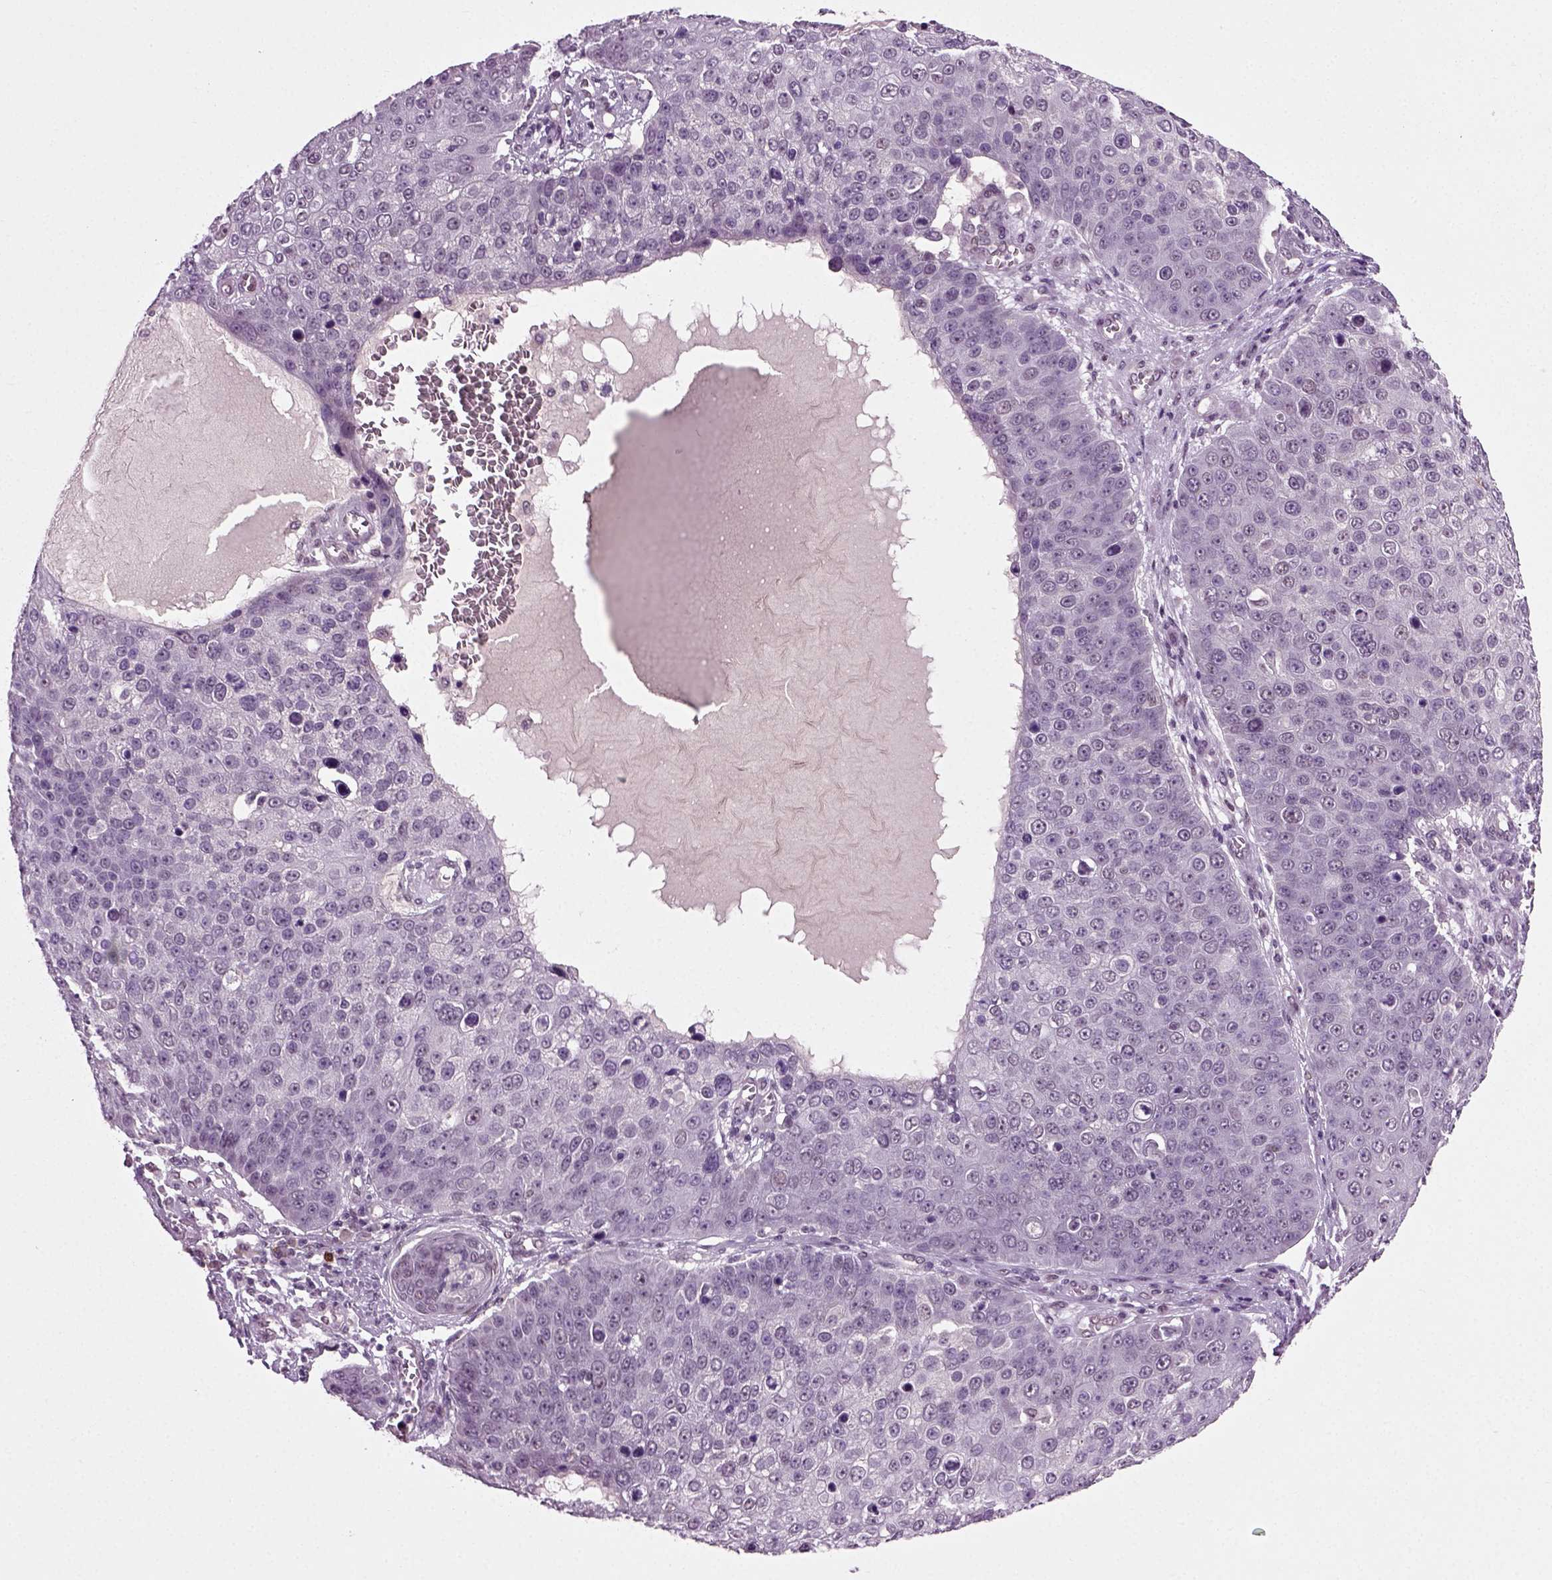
{"staining": {"intensity": "negative", "quantity": "none", "location": "none"}, "tissue": "skin cancer", "cell_type": "Tumor cells", "image_type": "cancer", "snomed": [{"axis": "morphology", "description": "Squamous cell carcinoma, NOS"}, {"axis": "topography", "description": "Skin"}], "caption": "Tumor cells show no significant protein expression in skin cancer (squamous cell carcinoma).", "gene": "RCOR3", "patient": {"sex": "male", "age": 71}}